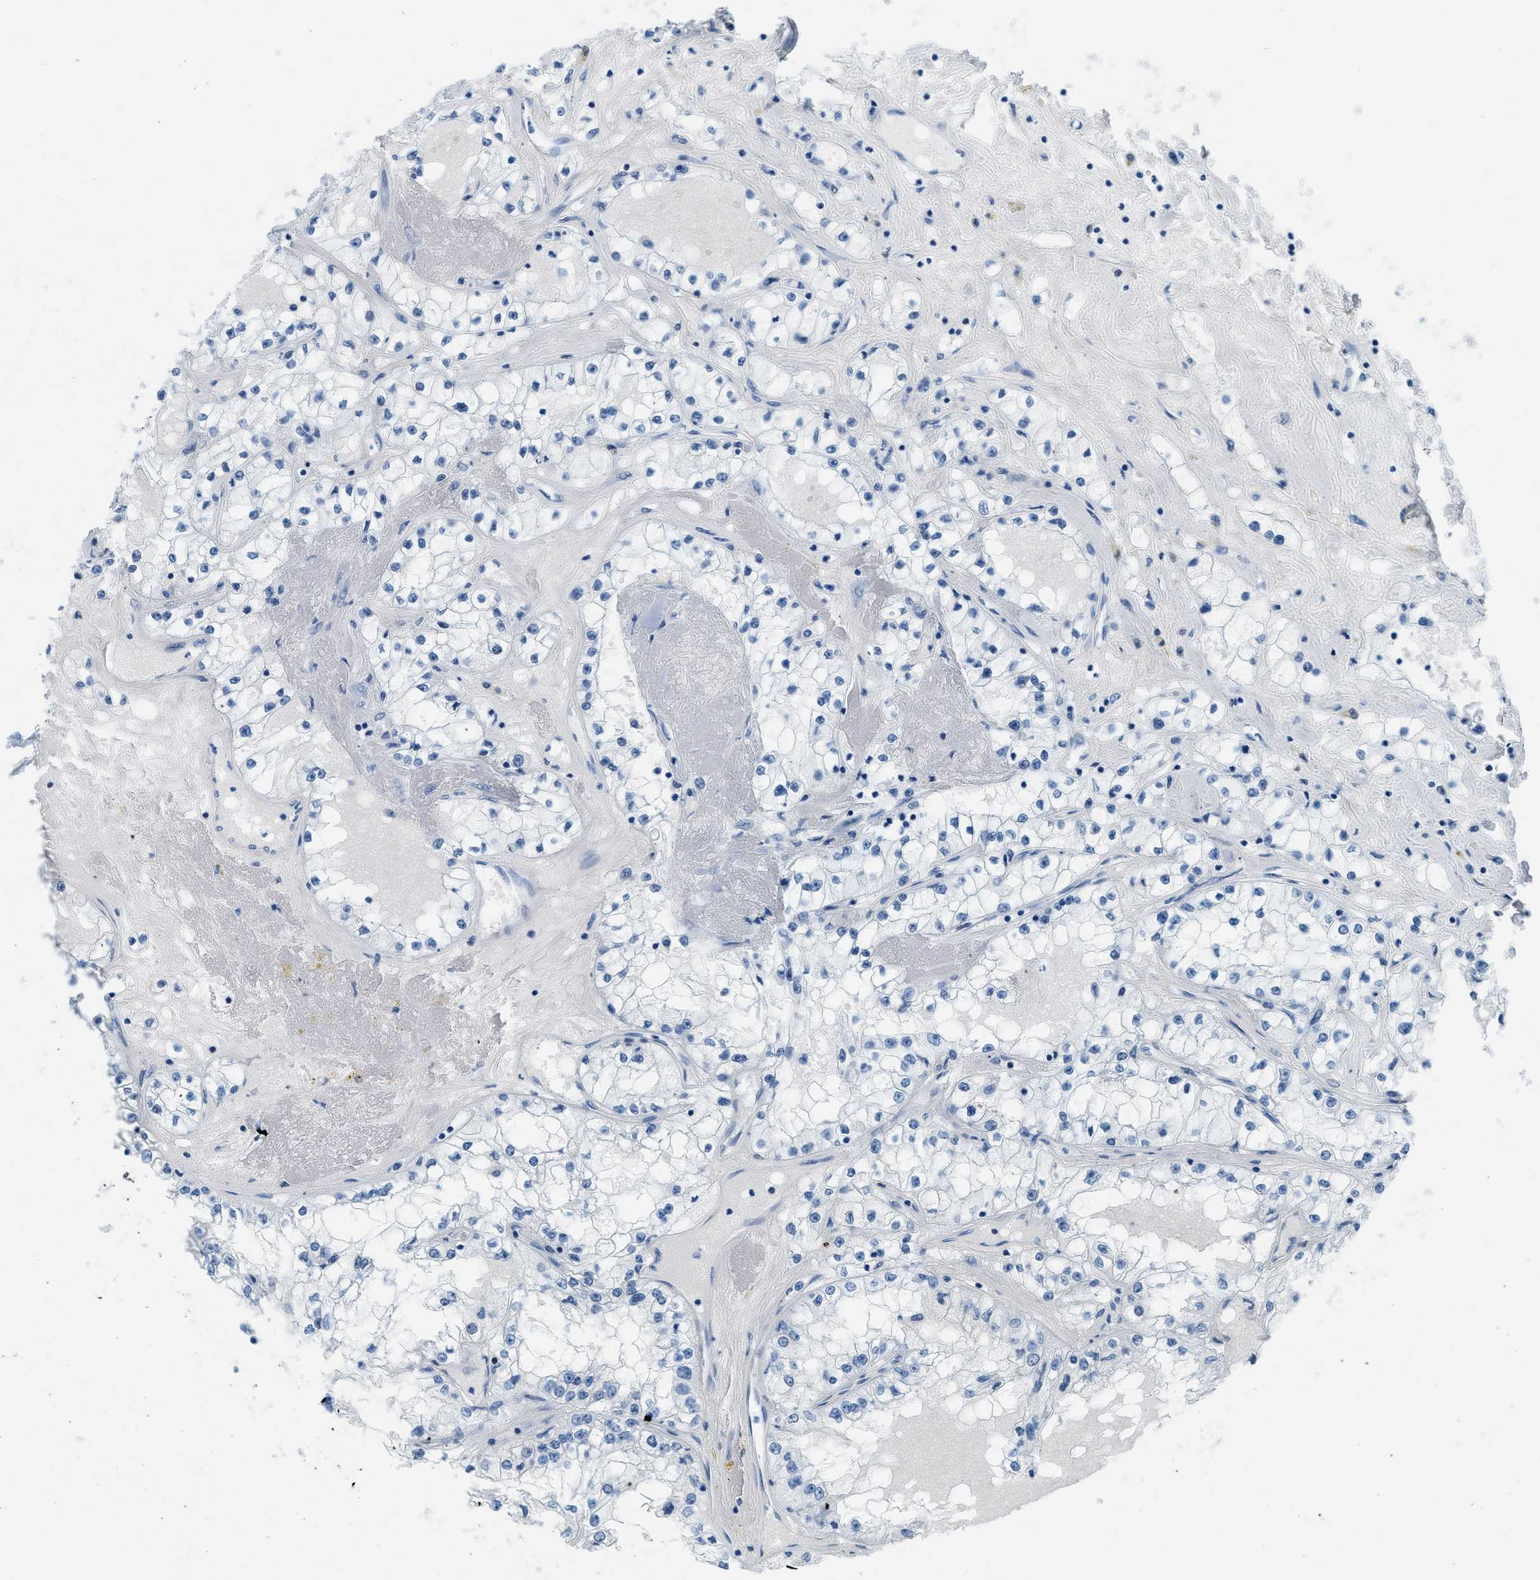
{"staining": {"intensity": "negative", "quantity": "none", "location": "none"}, "tissue": "renal cancer", "cell_type": "Tumor cells", "image_type": "cancer", "snomed": [{"axis": "morphology", "description": "Adenocarcinoma, NOS"}, {"axis": "topography", "description": "Kidney"}], "caption": "A photomicrograph of human adenocarcinoma (renal) is negative for staining in tumor cells.", "gene": "PLA2G2A", "patient": {"sex": "male", "age": 56}}